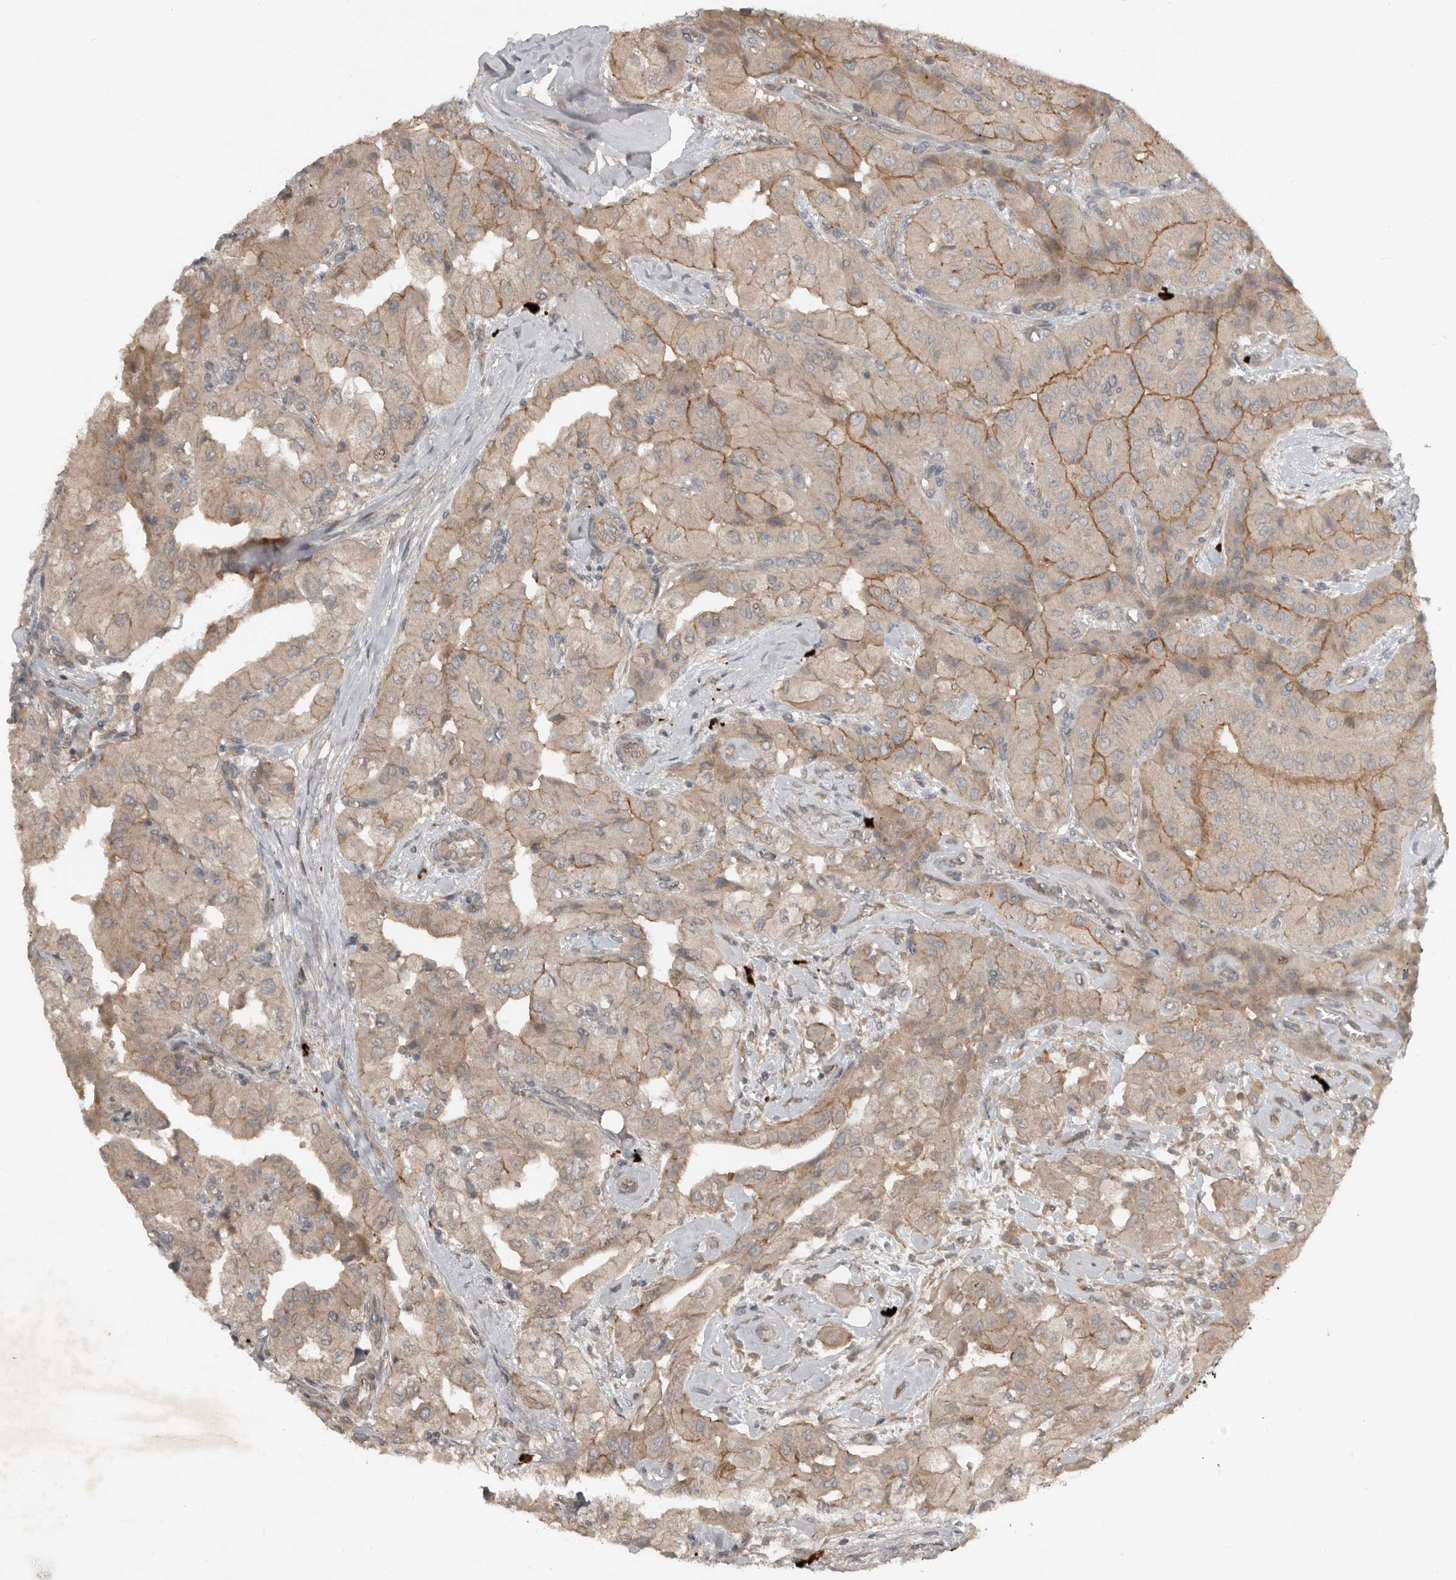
{"staining": {"intensity": "moderate", "quantity": "<25%", "location": "cytoplasmic/membranous"}, "tissue": "thyroid cancer", "cell_type": "Tumor cells", "image_type": "cancer", "snomed": [{"axis": "morphology", "description": "Papillary adenocarcinoma, NOS"}, {"axis": "topography", "description": "Thyroid gland"}], "caption": "Protein positivity by immunohistochemistry (IHC) reveals moderate cytoplasmic/membranous positivity in approximately <25% of tumor cells in thyroid papillary adenocarcinoma. Immunohistochemistry stains the protein of interest in brown and the nuclei are stained blue.", "gene": "TEAD3", "patient": {"sex": "female", "age": 59}}